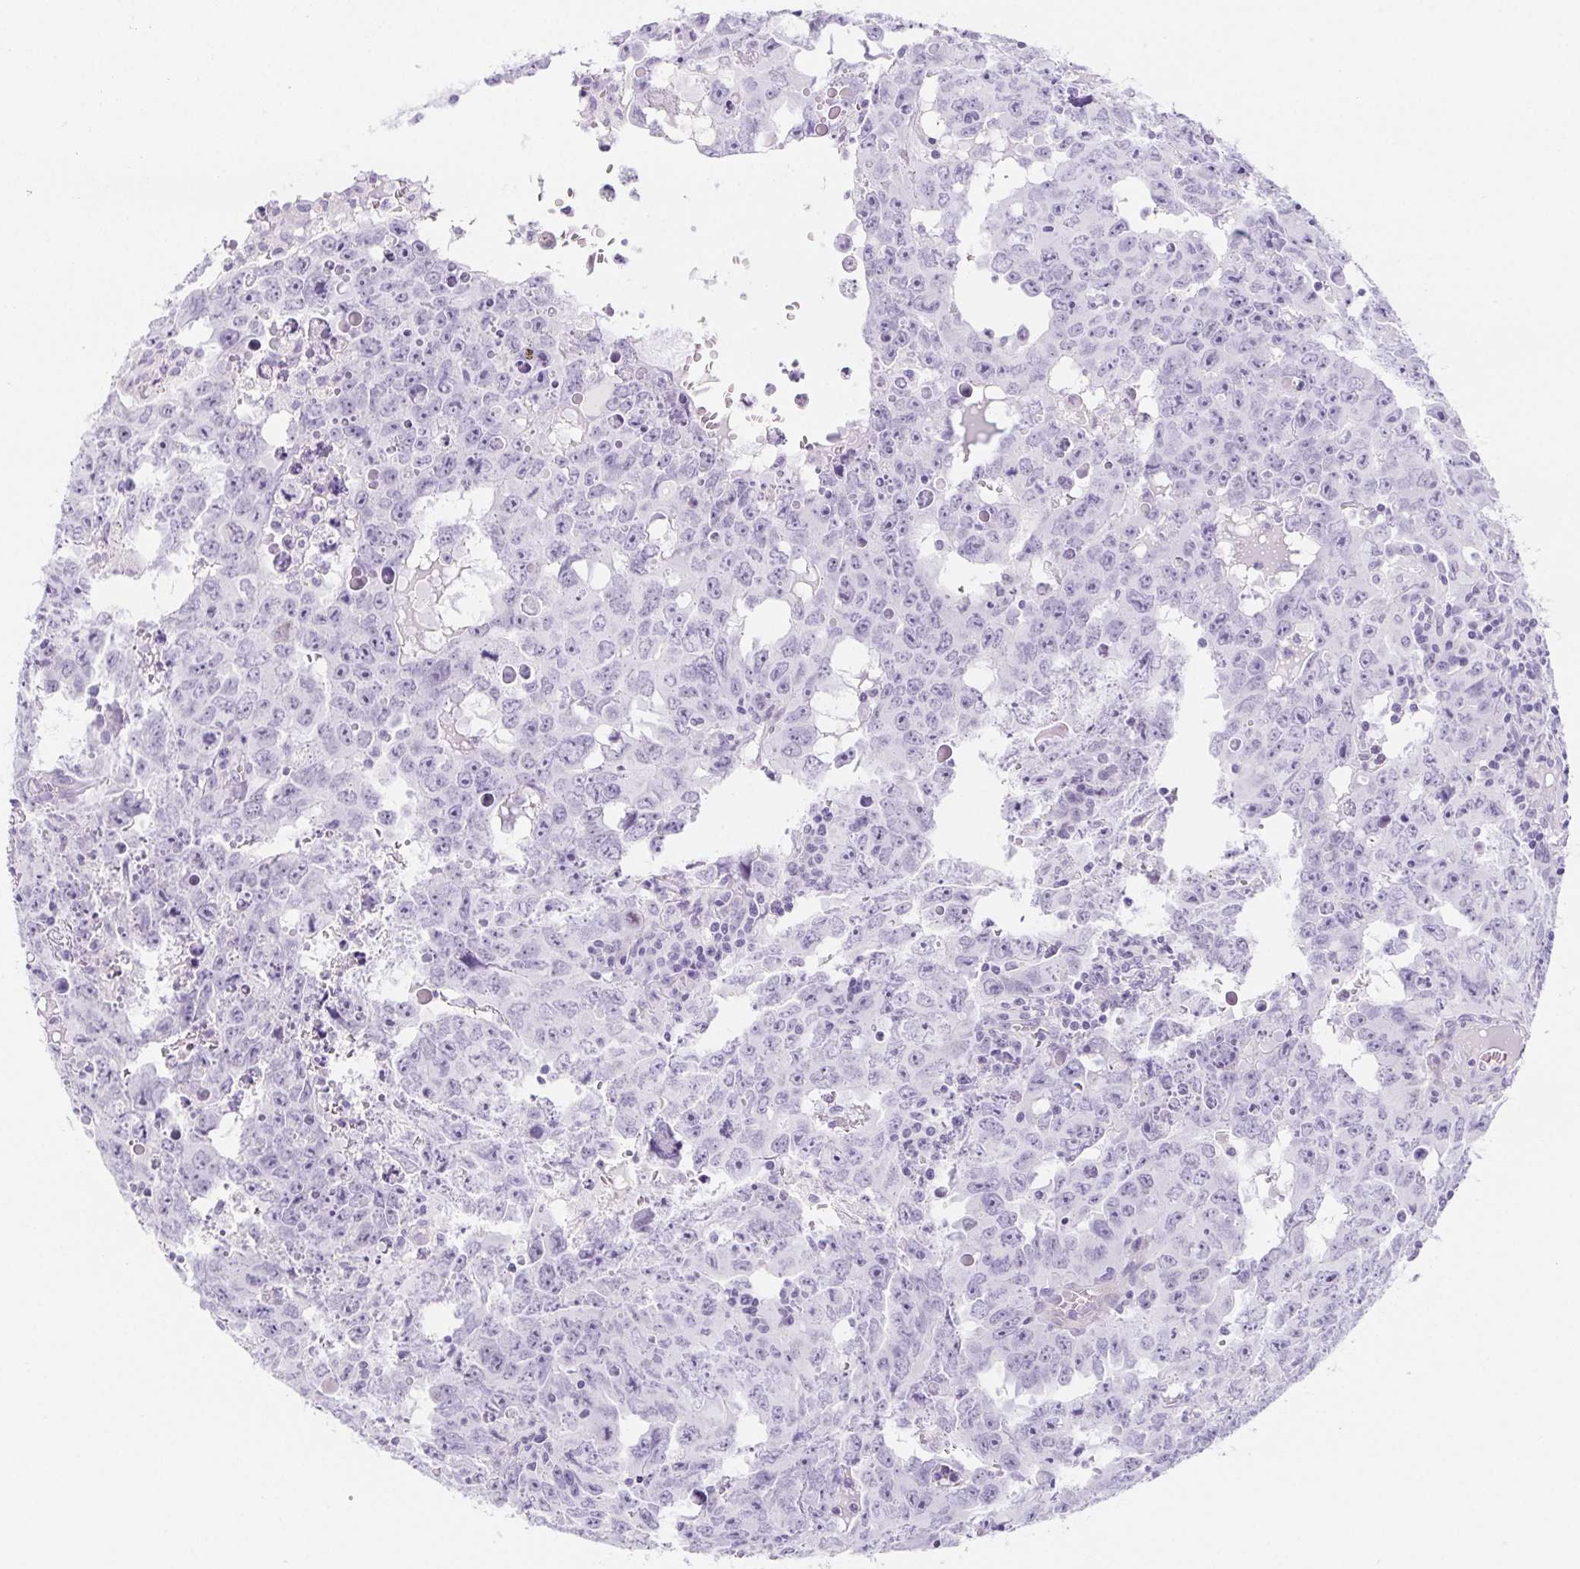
{"staining": {"intensity": "negative", "quantity": "none", "location": "none"}, "tissue": "testis cancer", "cell_type": "Tumor cells", "image_type": "cancer", "snomed": [{"axis": "morphology", "description": "Carcinoma, Embryonal, NOS"}, {"axis": "topography", "description": "Testis"}], "caption": "Immunohistochemistry (IHC) photomicrograph of neoplastic tissue: human embryonal carcinoma (testis) stained with DAB demonstrates no significant protein staining in tumor cells.", "gene": "CYP21A2", "patient": {"sex": "male", "age": 22}}